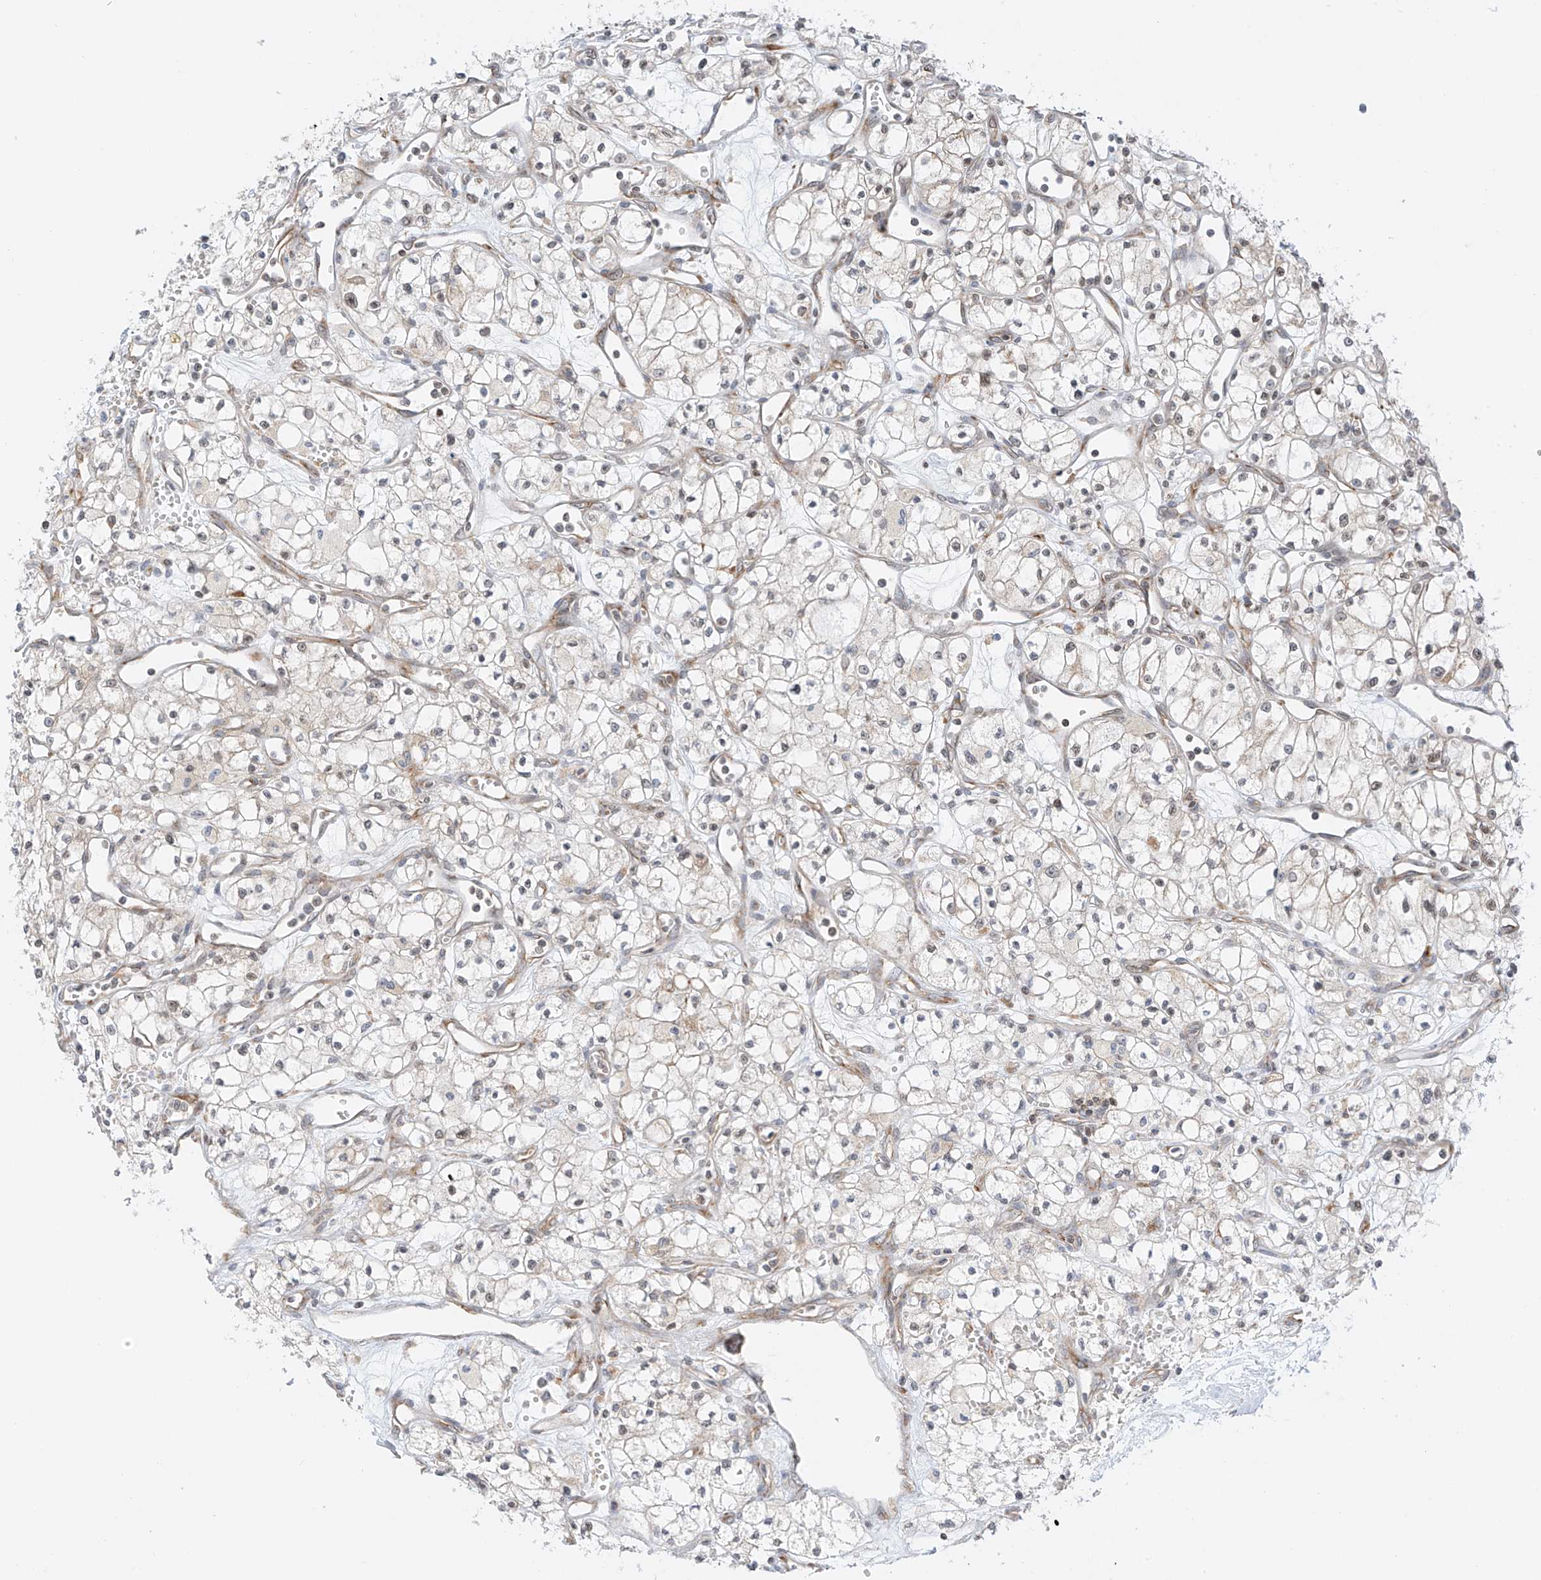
{"staining": {"intensity": "negative", "quantity": "none", "location": "none"}, "tissue": "renal cancer", "cell_type": "Tumor cells", "image_type": "cancer", "snomed": [{"axis": "morphology", "description": "Adenocarcinoma, NOS"}, {"axis": "topography", "description": "Kidney"}], "caption": "Tumor cells are negative for protein expression in human renal adenocarcinoma.", "gene": "EDF1", "patient": {"sex": "male", "age": 59}}